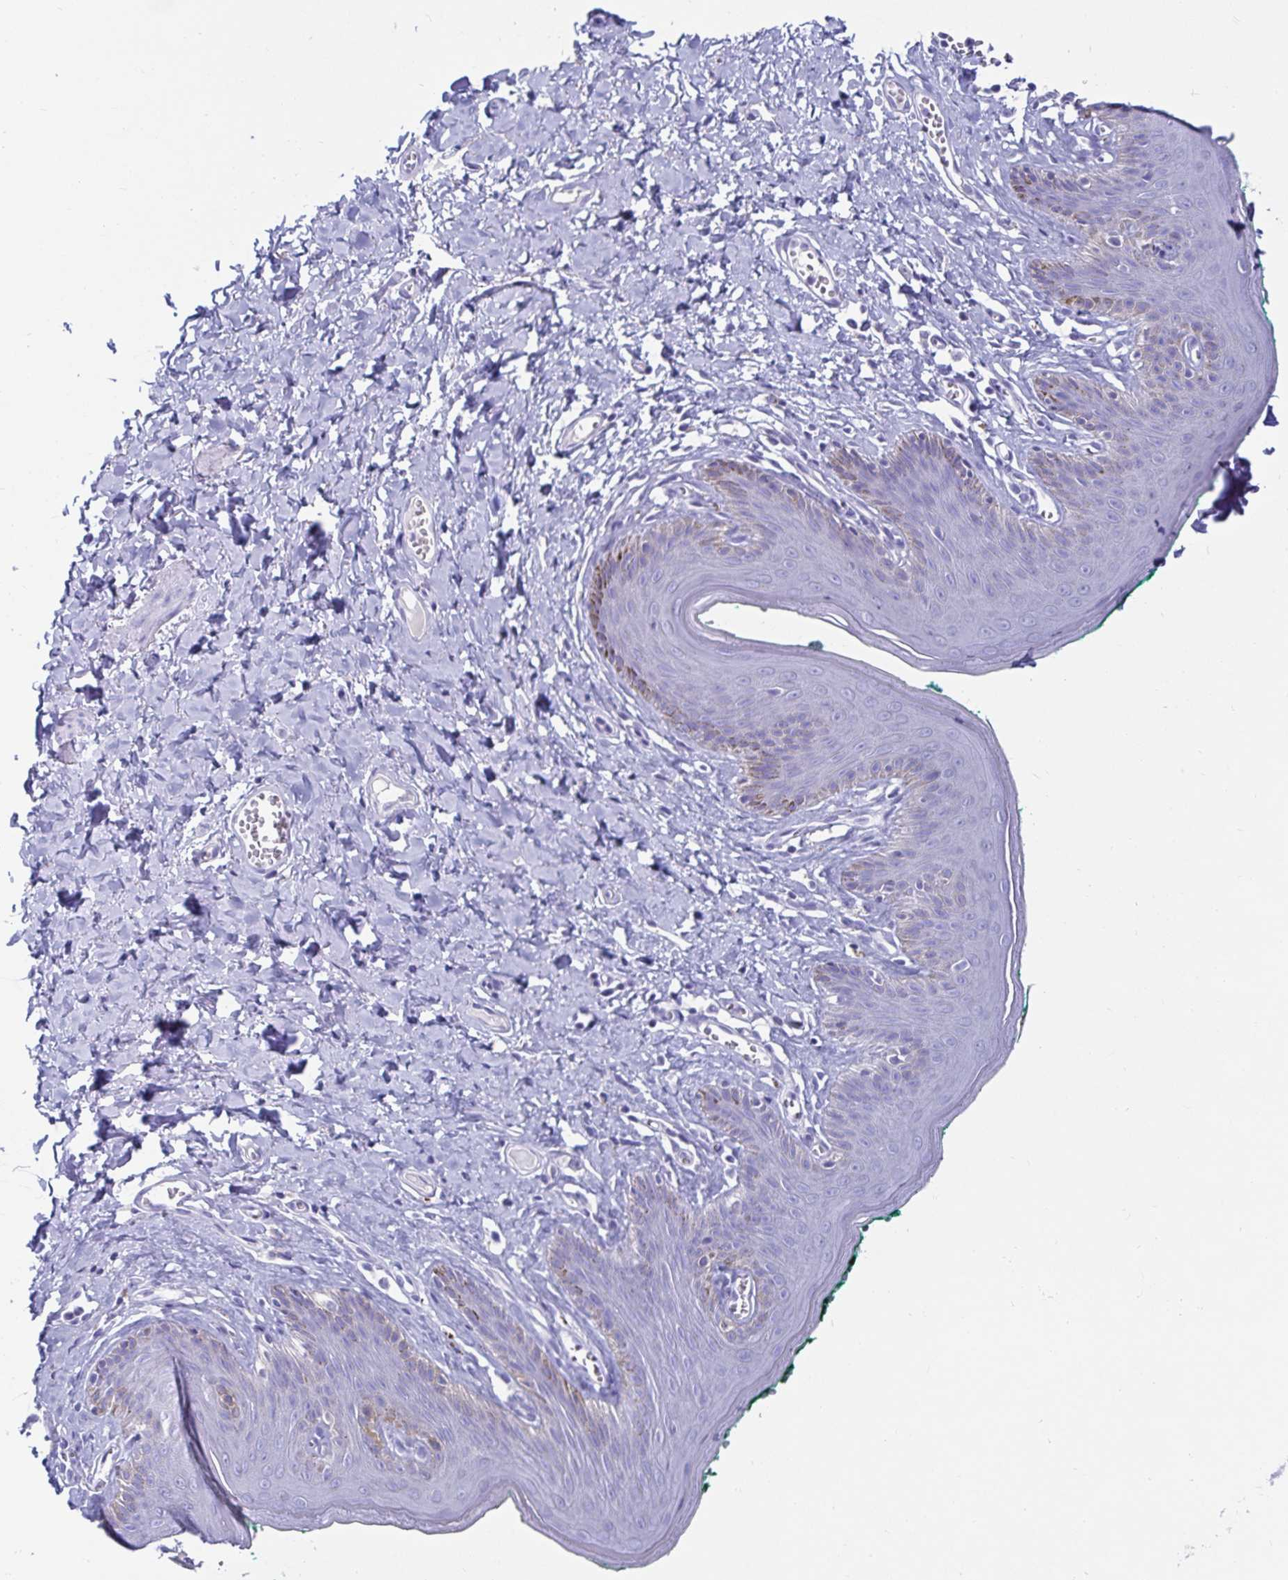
{"staining": {"intensity": "negative", "quantity": "none", "location": "none"}, "tissue": "skin", "cell_type": "Epidermal cells", "image_type": "normal", "snomed": [{"axis": "morphology", "description": "Normal tissue, NOS"}, {"axis": "topography", "description": "Vulva"}, {"axis": "topography", "description": "Peripheral nerve tissue"}], "caption": "Immunohistochemistry micrograph of unremarkable skin: skin stained with DAB shows no significant protein staining in epidermal cells. (Immunohistochemistry, brightfield microscopy, high magnification).", "gene": "ZPBP2", "patient": {"sex": "female", "age": 66}}